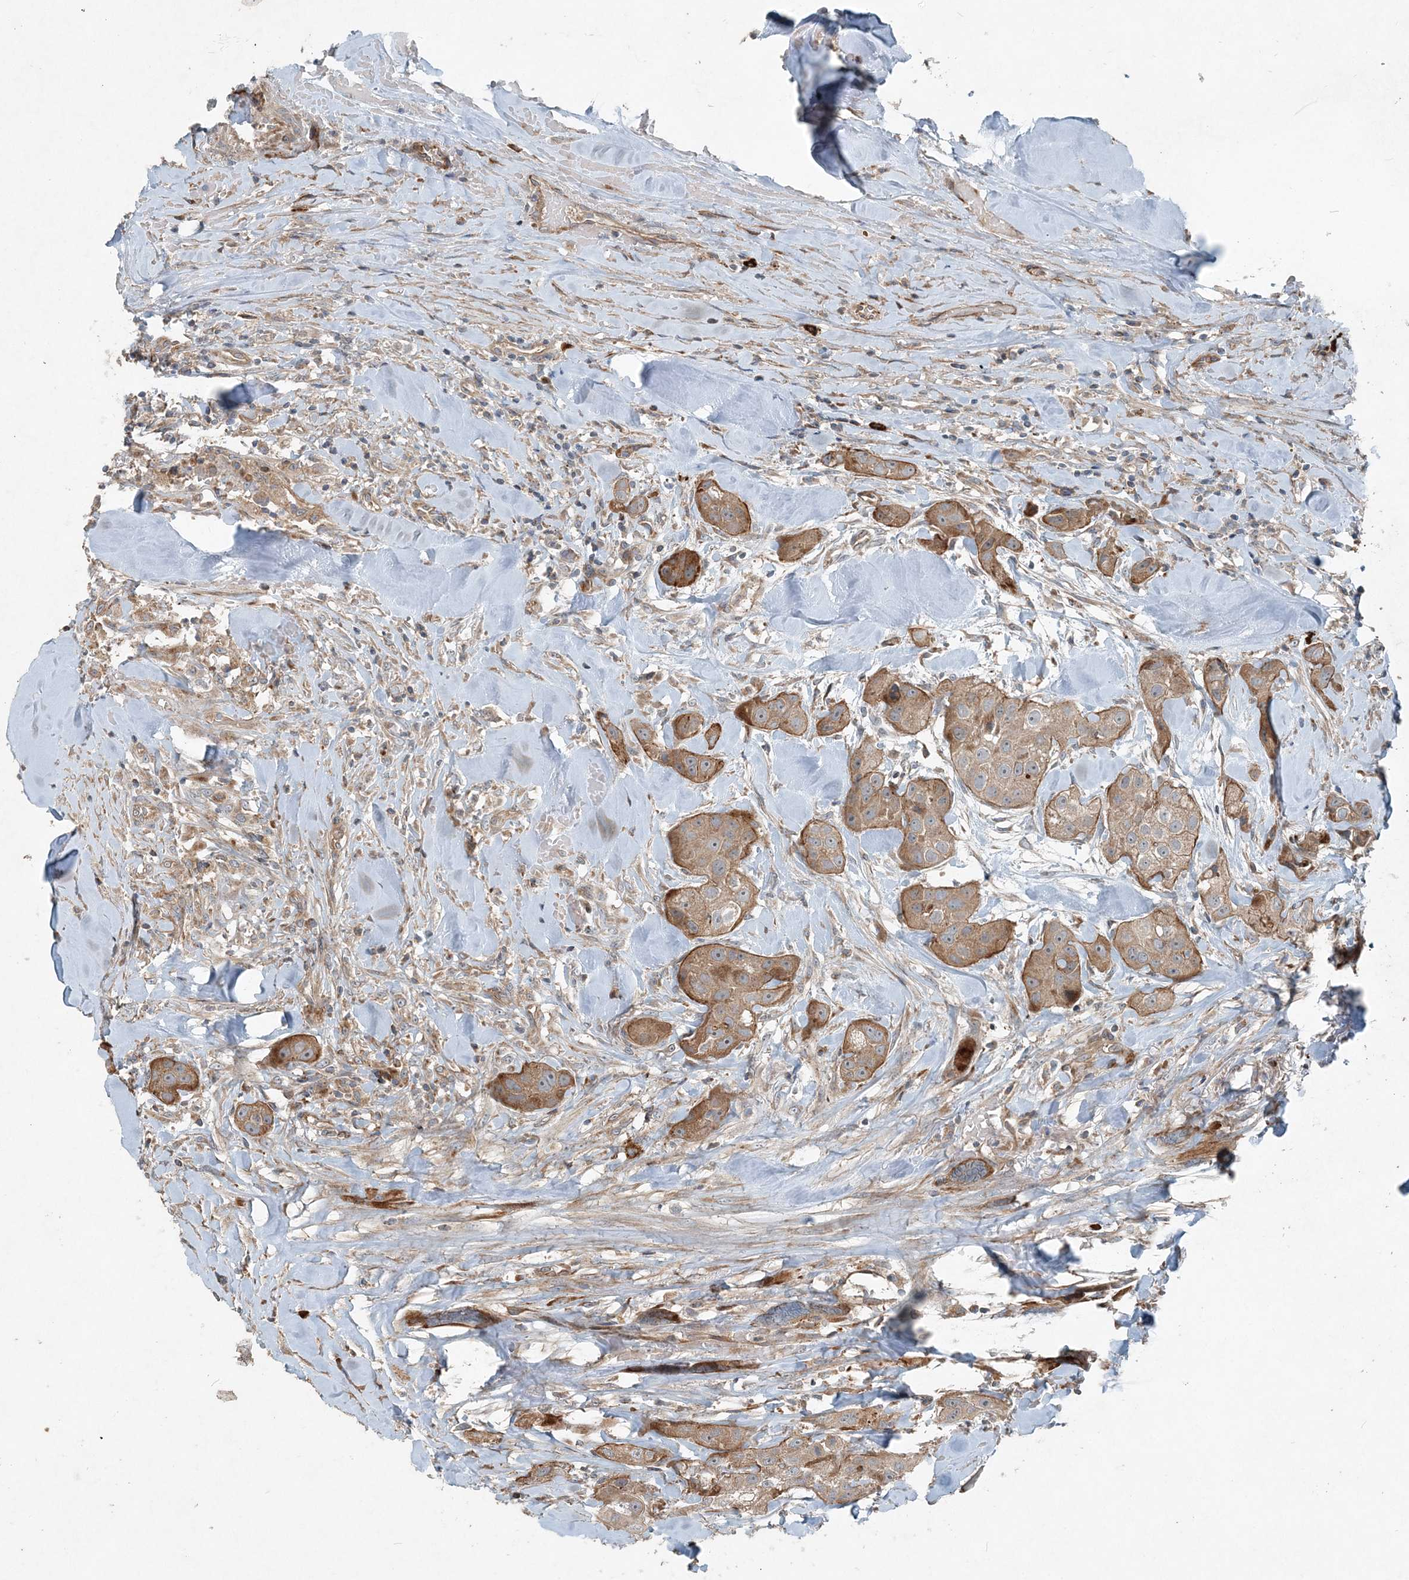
{"staining": {"intensity": "moderate", "quantity": ">75%", "location": "cytoplasmic/membranous"}, "tissue": "head and neck cancer", "cell_type": "Tumor cells", "image_type": "cancer", "snomed": [{"axis": "morphology", "description": "Normal tissue, NOS"}, {"axis": "morphology", "description": "Squamous cell carcinoma, NOS"}, {"axis": "topography", "description": "Skeletal muscle"}, {"axis": "topography", "description": "Head-Neck"}], "caption": "About >75% of tumor cells in squamous cell carcinoma (head and neck) reveal moderate cytoplasmic/membranous protein staining as visualized by brown immunohistochemical staining.", "gene": "INTU", "patient": {"sex": "male", "age": 51}}